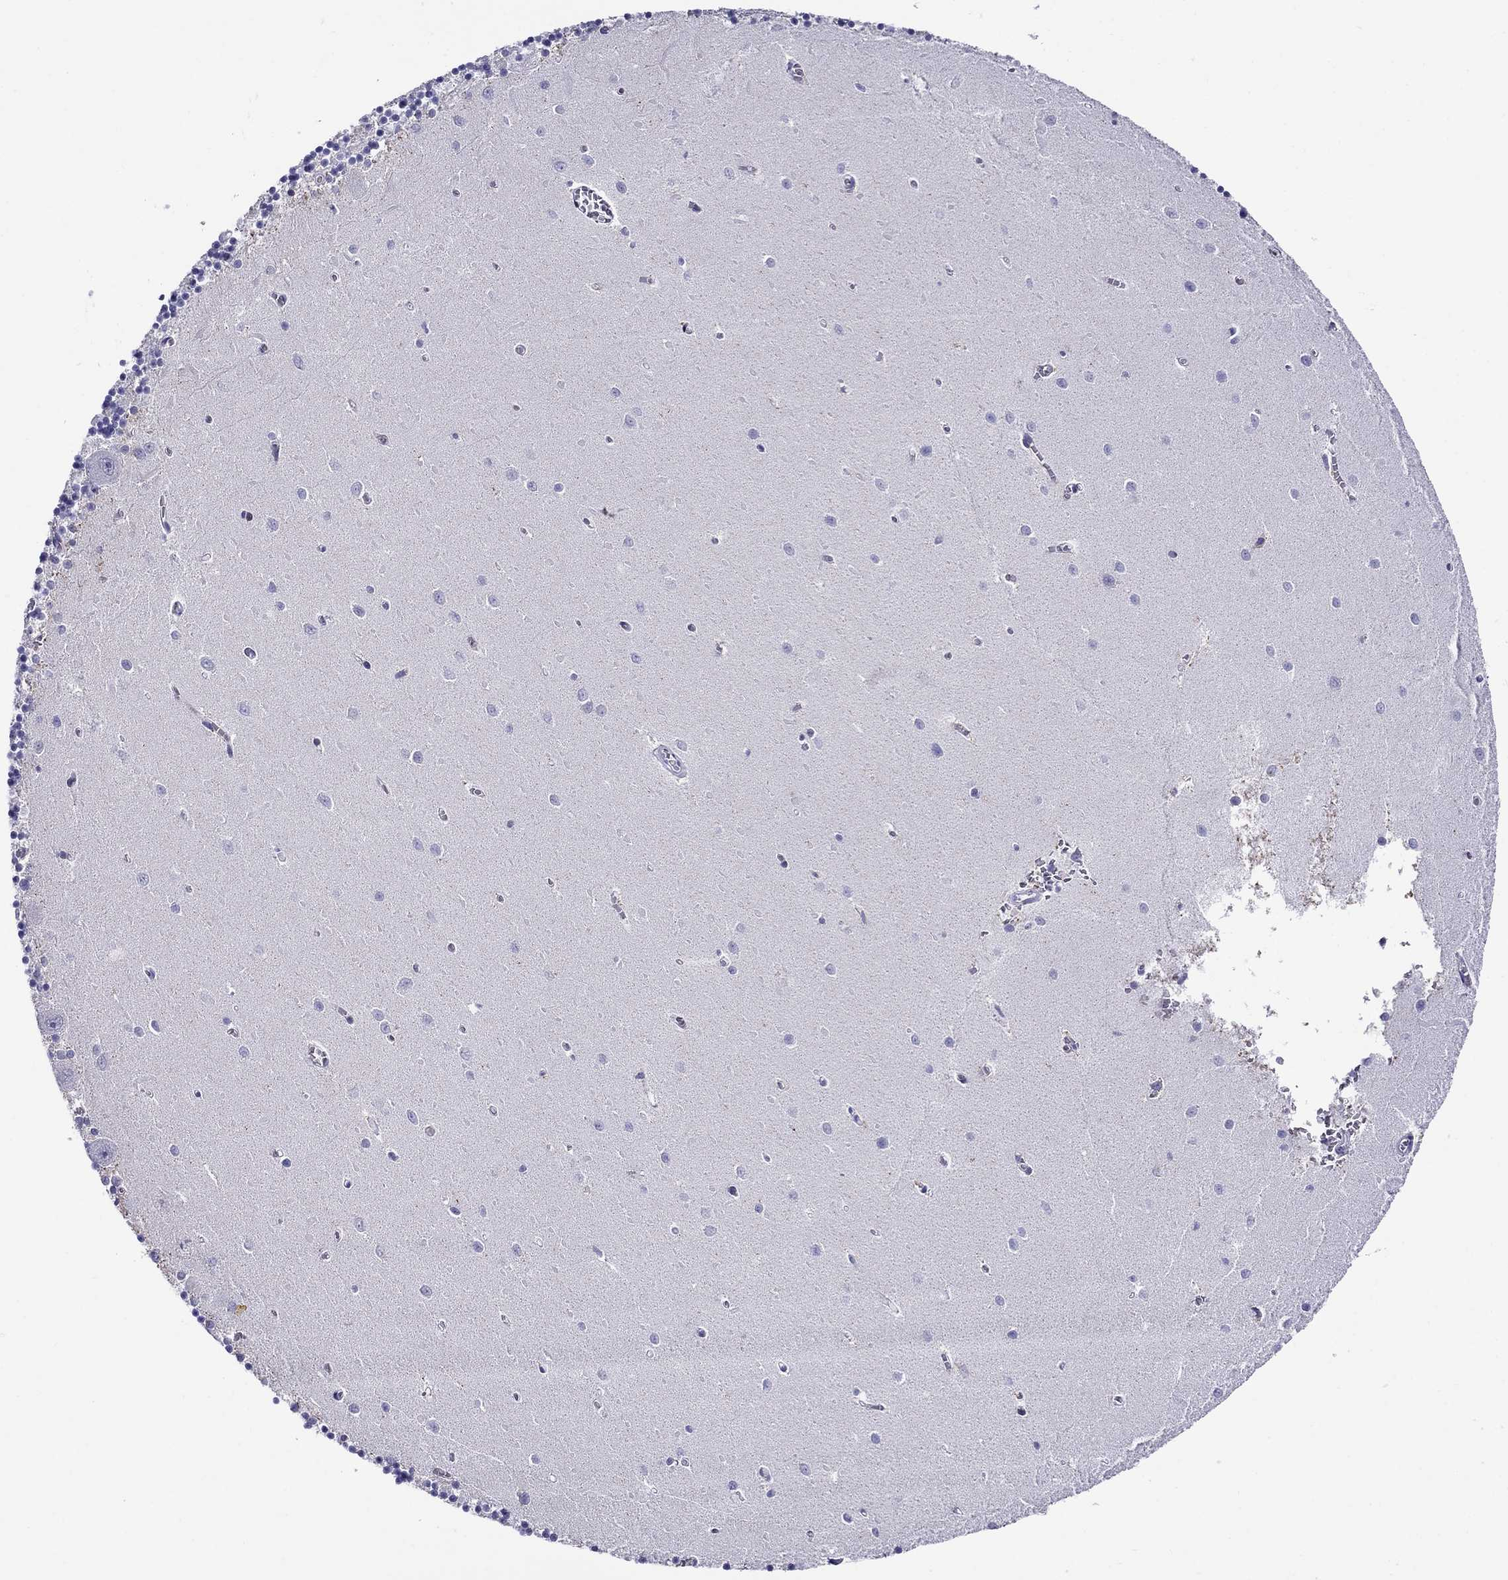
{"staining": {"intensity": "negative", "quantity": "none", "location": "none"}, "tissue": "cerebellum", "cell_type": "Cells in granular layer", "image_type": "normal", "snomed": [{"axis": "morphology", "description": "Normal tissue, NOS"}, {"axis": "topography", "description": "Cerebellum"}], "caption": "High power microscopy image of an IHC histopathology image of benign cerebellum, revealing no significant expression in cells in granular layer.", "gene": "SCG2", "patient": {"sex": "female", "age": 64}}